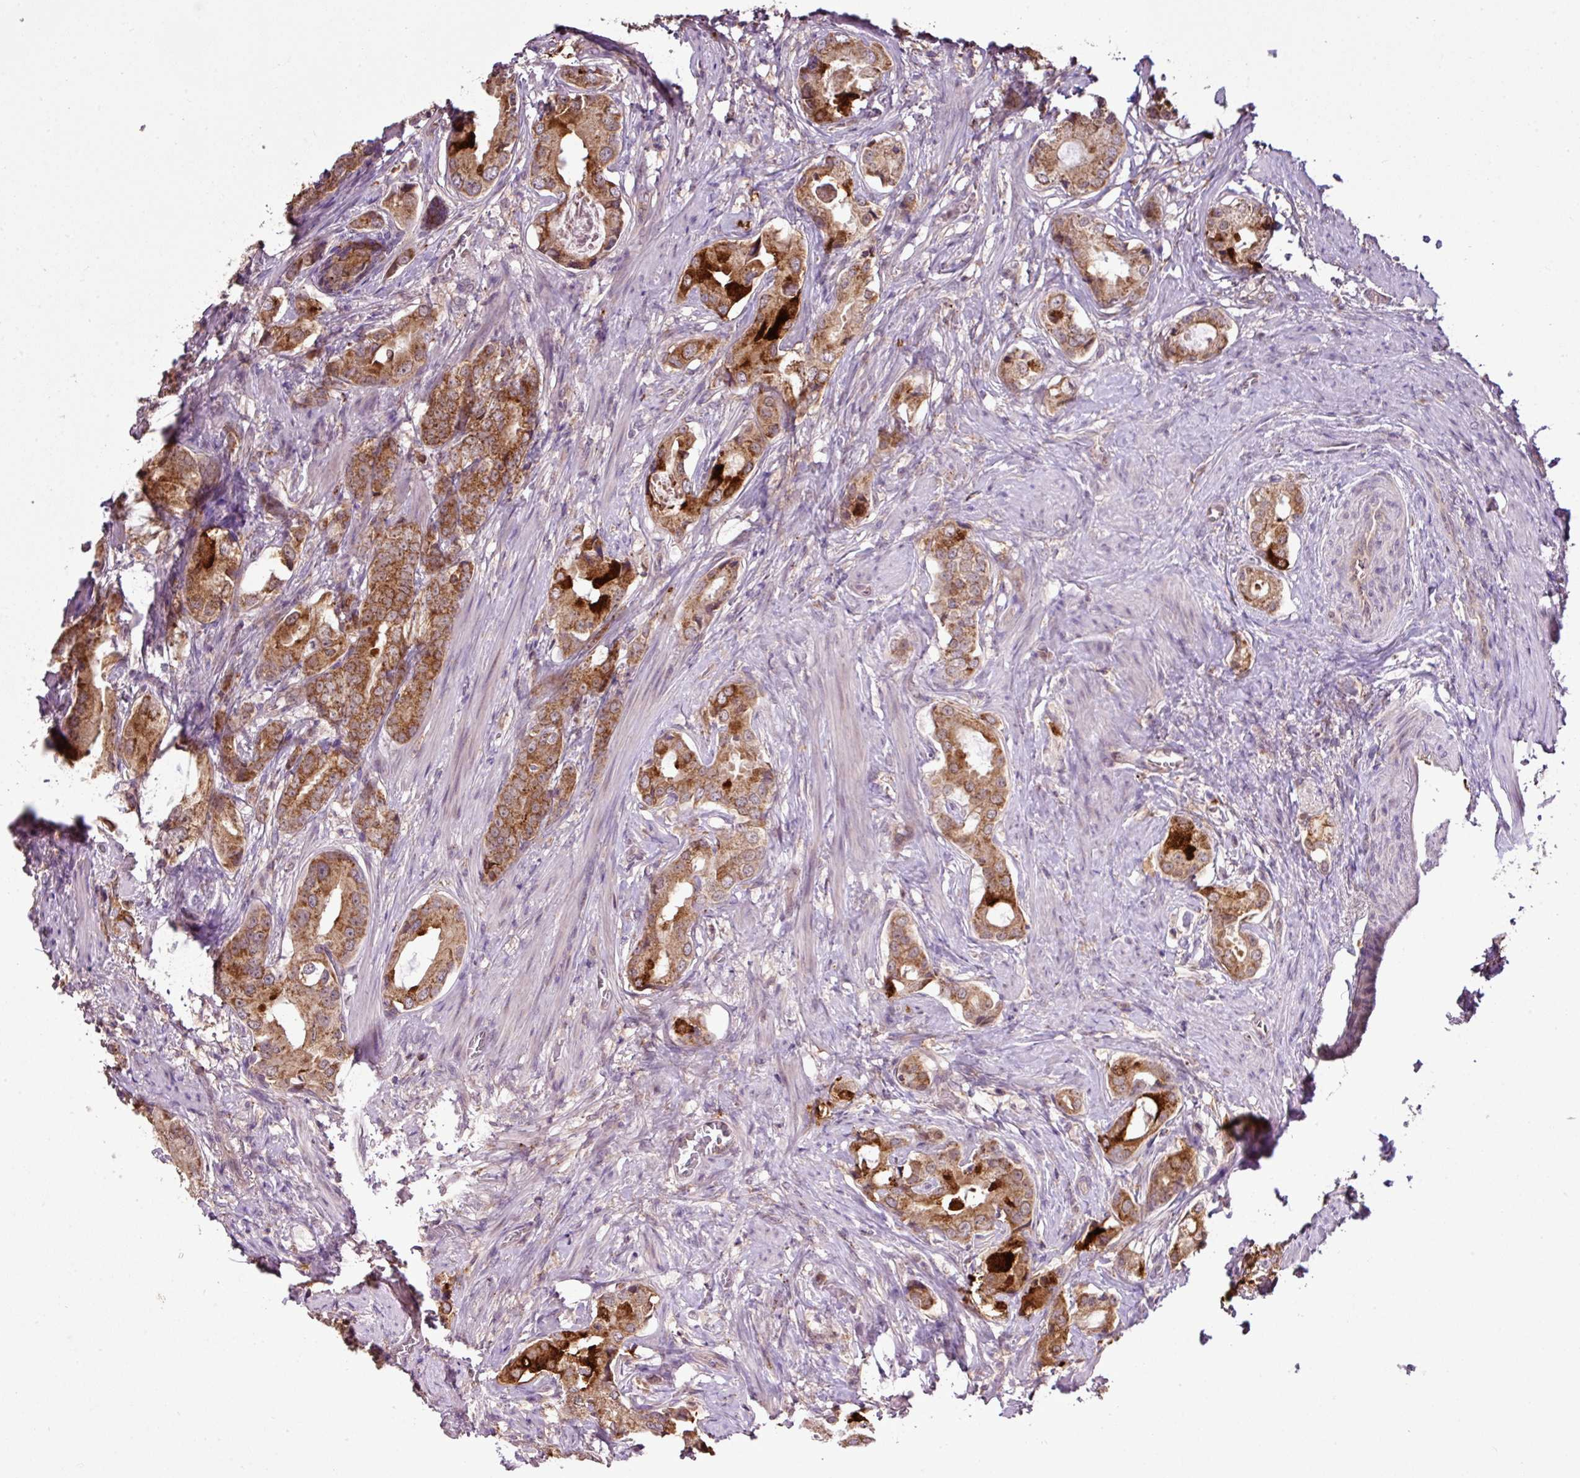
{"staining": {"intensity": "strong", "quantity": ">75%", "location": "cytoplasmic/membranous"}, "tissue": "prostate cancer", "cell_type": "Tumor cells", "image_type": "cancer", "snomed": [{"axis": "morphology", "description": "Adenocarcinoma, Low grade"}, {"axis": "topography", "description": "Prostate"}], "caption": "Protein analysis of prostate cancer tissue displays strong cytoplasmic/membranous positivity in approximately >75% of tumor cells.", "gene": "SMCO4", "patient": {"sex": "male", "age": 71}}